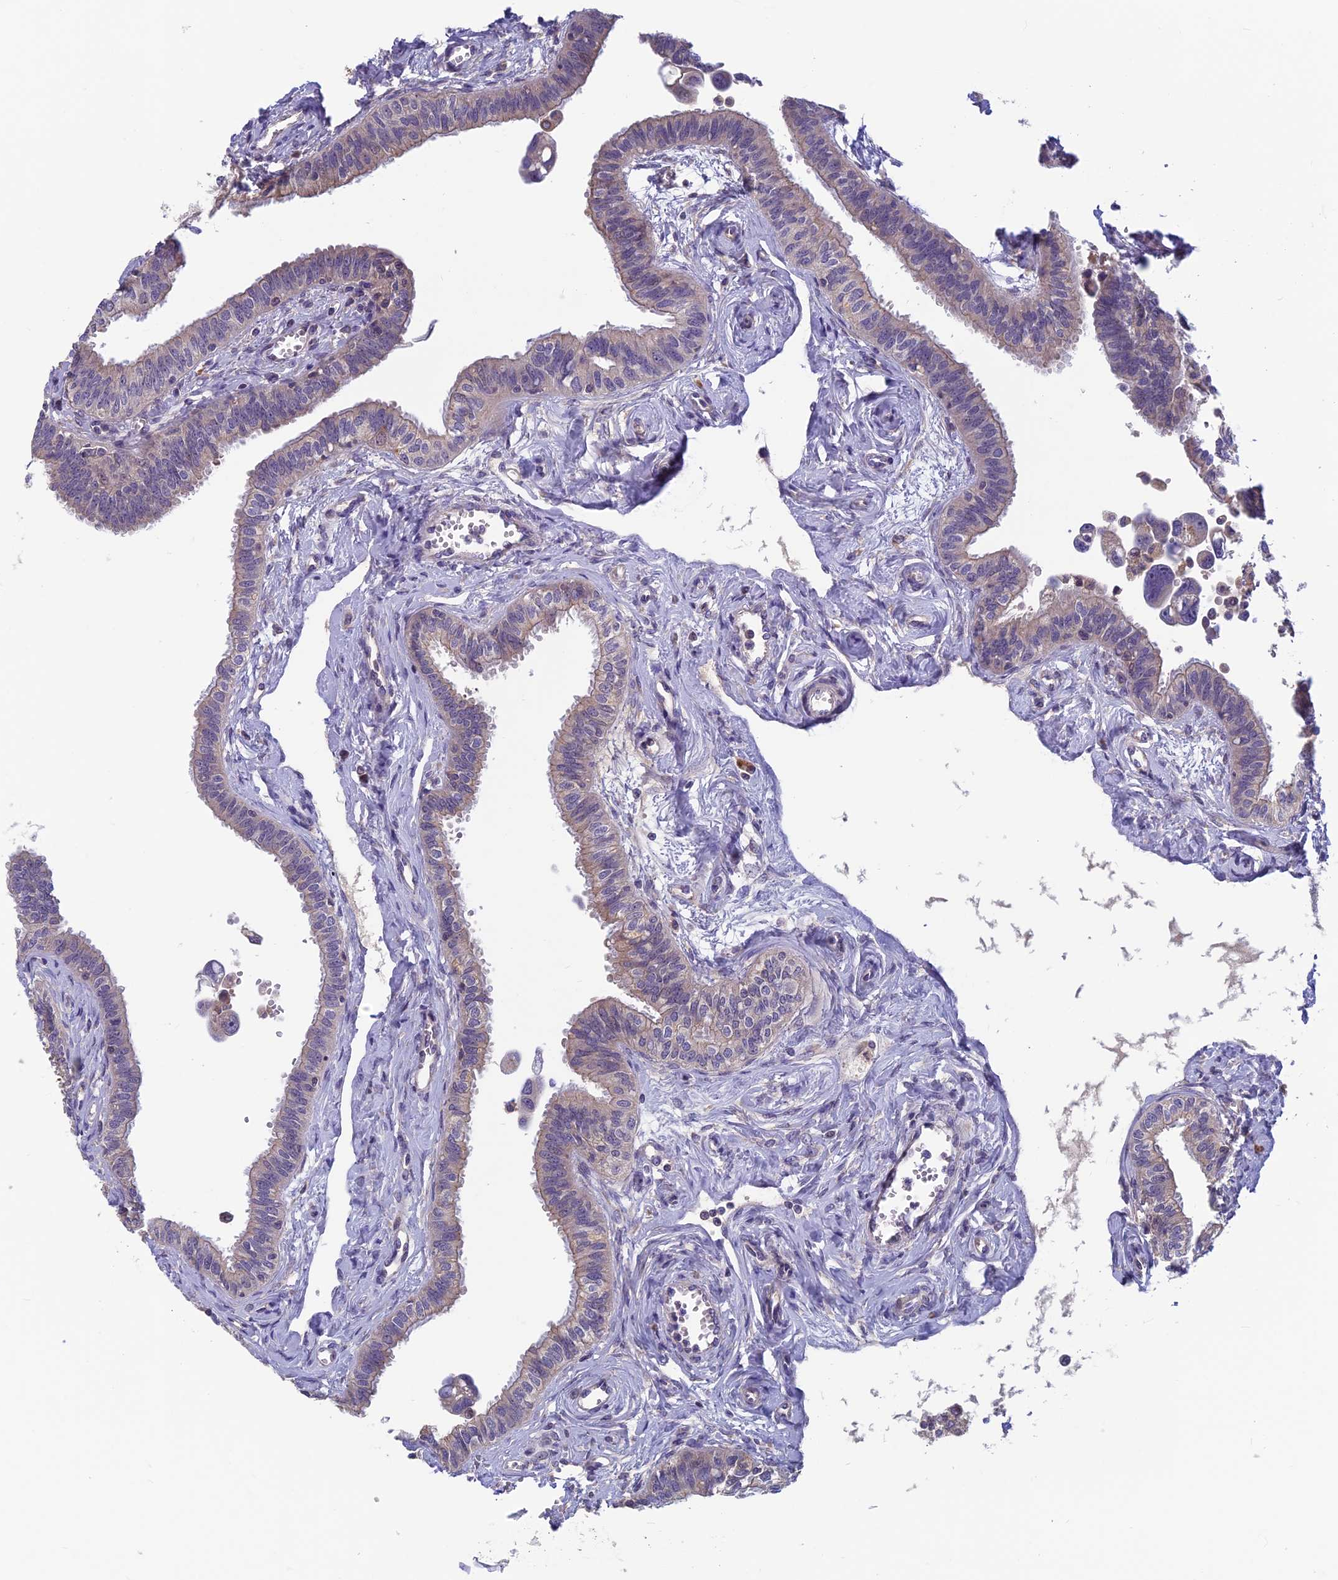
{"staining": {"intensity": "weak", "quantity": "25%-75%", "location": "cytoplasmic/membranous"}, "tissue": "fallopian tube", "cell_type": "Glandular cells", "image_type": "normal", "snomed": [{"axis": "morphology", "description": "Normal tissue, NOS"}, {"axis": "morphology", "description": "Carcinoma, NOS"}, {"axis": "topography", "description": "Fallopian tube"}, {"axis": "topography", "description": "Ovary"}], "caption": "High-magnification brightfield microscopy of unremarkable fallopian tube stained with DAB (3,3'-diaminobenzidine) (brown) and counterstained with hematoxylin (blue). glandular cells exhibit weak cytoplasmic/membranous staining is present in about25%-75% of cells. Nuclei are stained in blue.", "gene": "HECA", "patient": {"sex": "female", "age": 59}}